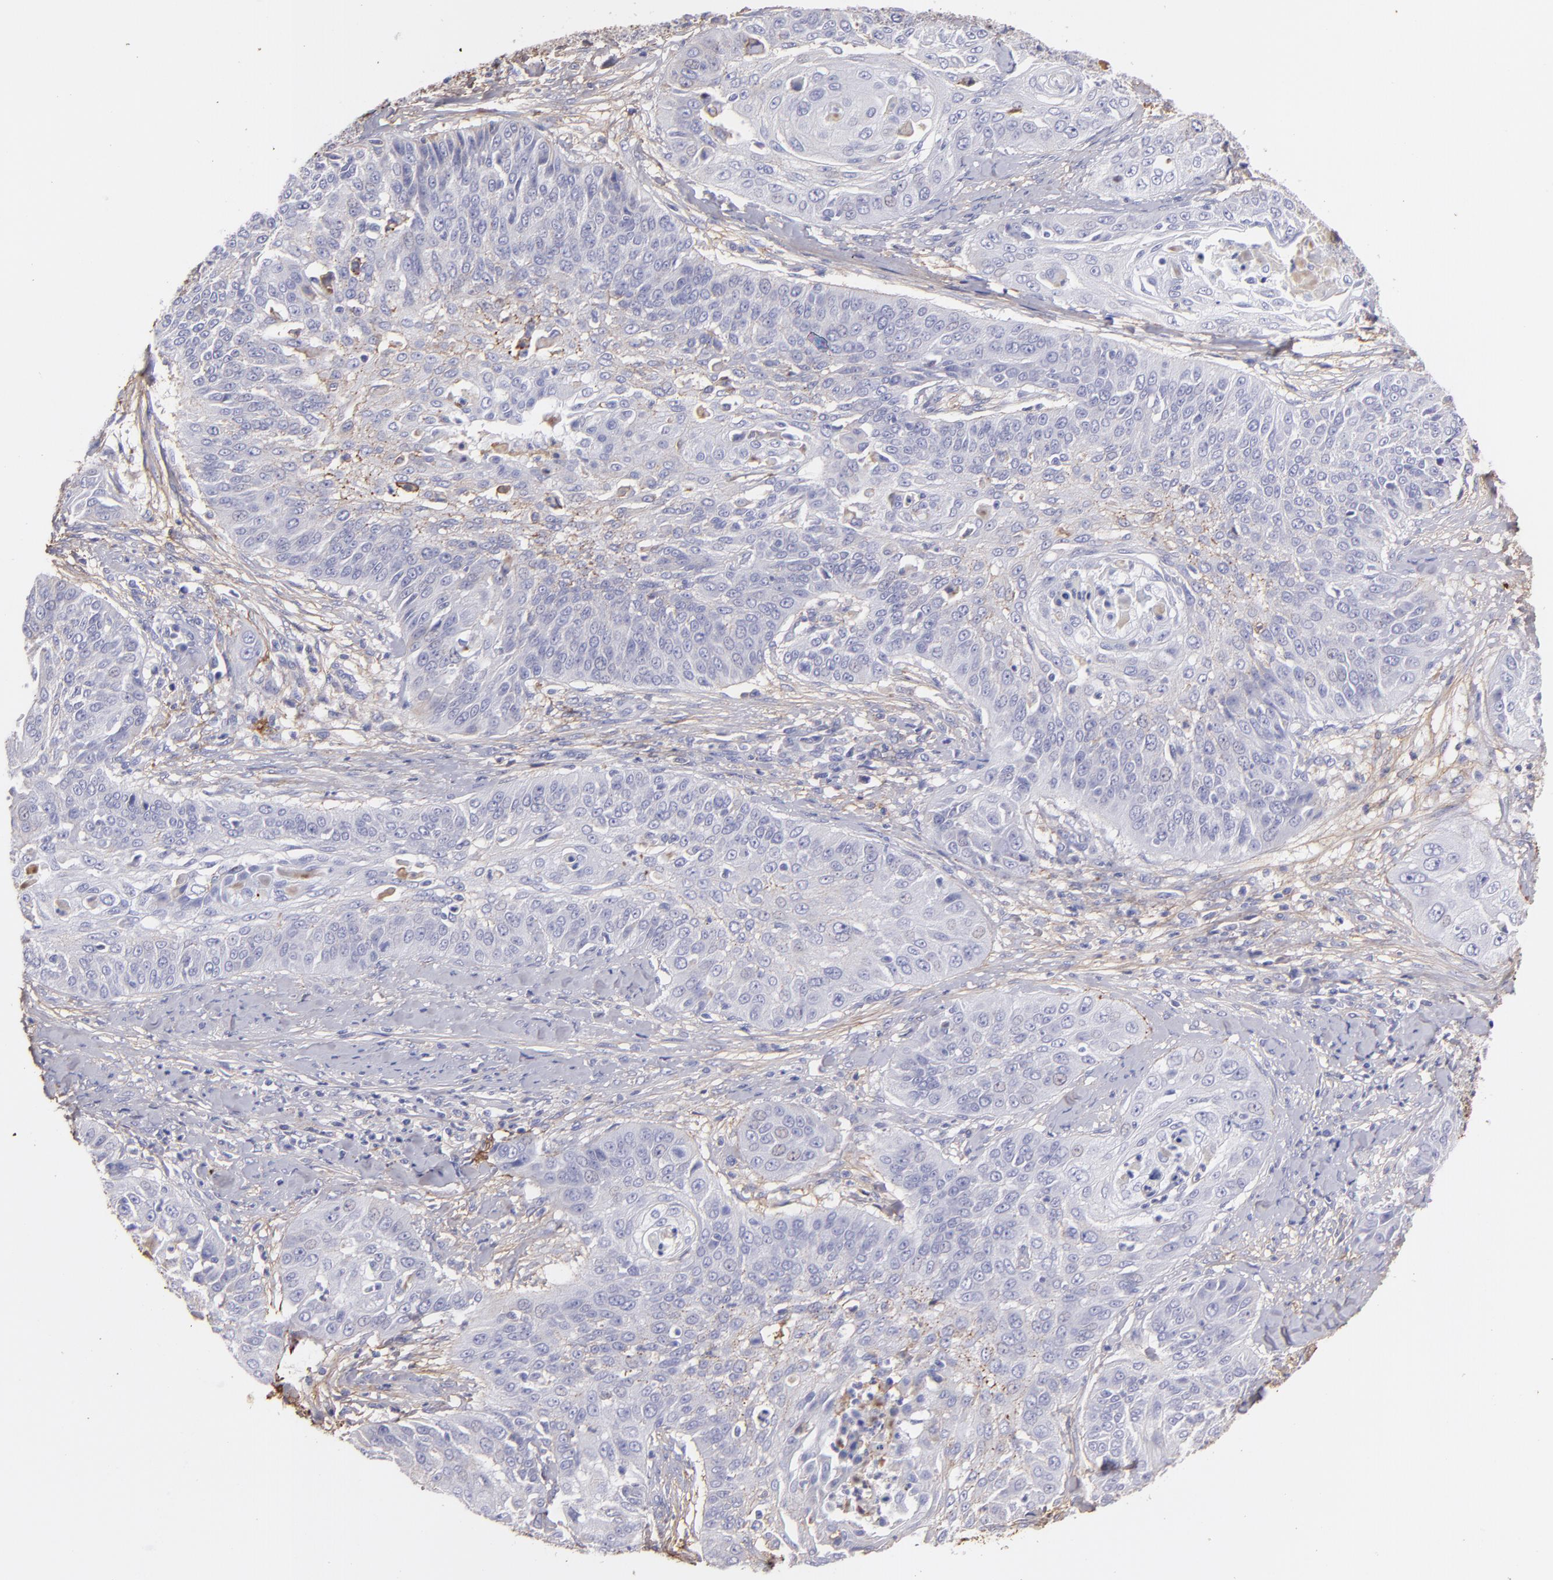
{"staining": {"intensity": "weak", "quantity": "<25%", "location": "cytoplasmic/membranous"}, "tissue": "cervical cancer", "cell_type": "Tumor cells", "image_type": "cancer", "snomed": [{"axis": "morphology", "description": "Squamous cell carcinoma, NOS"}, {"axis": "topography", "description": "Cervix"}], "caption": "There is no significant expression in tumor cells of squamous cell carcinoma (cervical).", "gene": "FGB", "patient": {"sex": "female", "age": 64}}